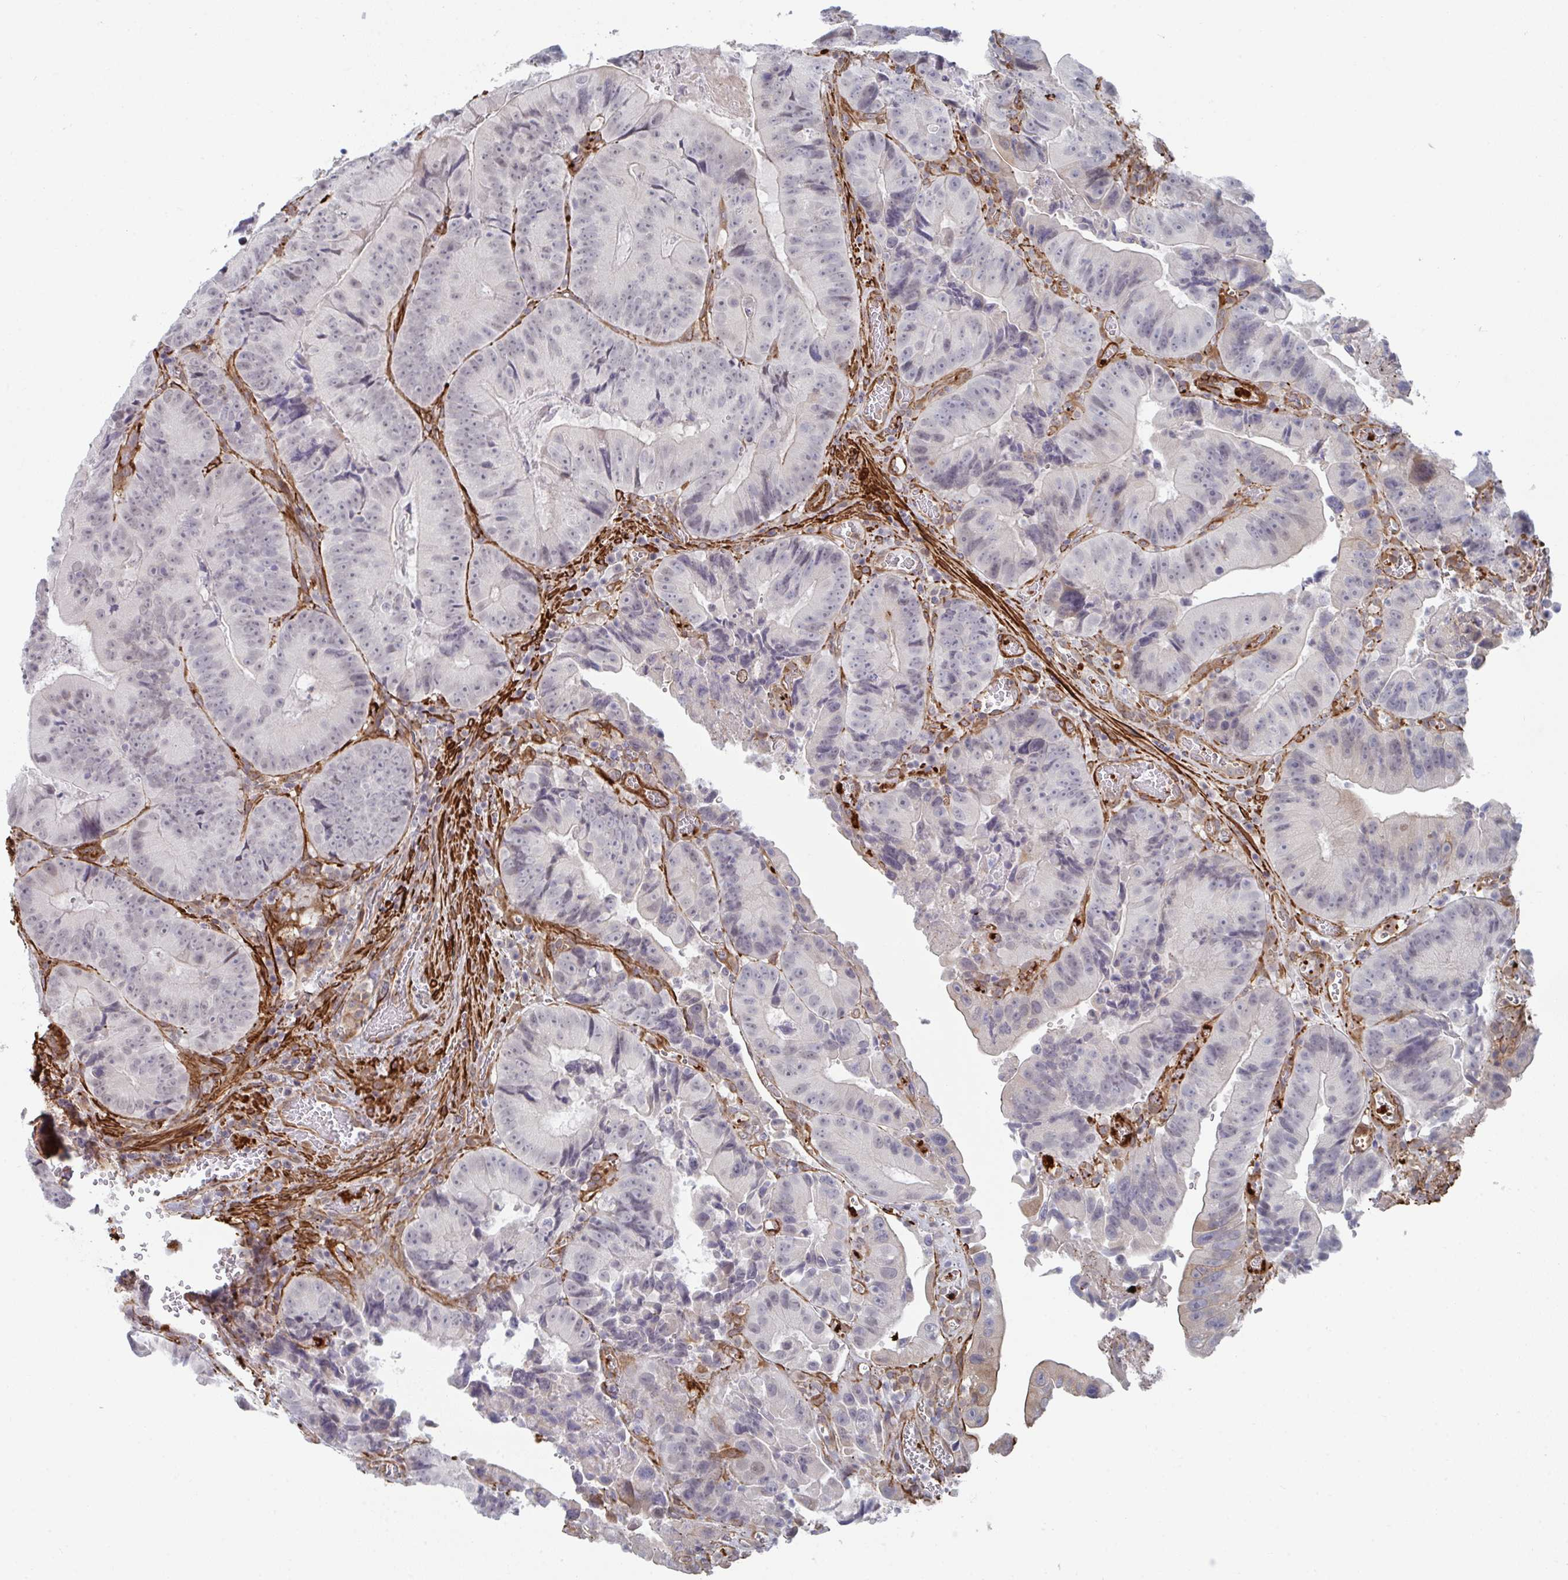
{"staining": {"intensity": "negative", "quantity": "none", "location": "none"}, "tissue": "colorectal cancer", "cell_type": "Tumor cells", "image_type": "cancer", "snomed": [{"axis": "morphology", "description": "Adenocarcinoma, NOS"}, {"axis": "topography", "description": "Colon"}], "caption": "Protein analysis of colorectal cancer (adenocarcinoma) exhibits no significant positivity in tumor cells.", "gene": "NEURL4", "patient": {"sex": "female", "age": 86}}